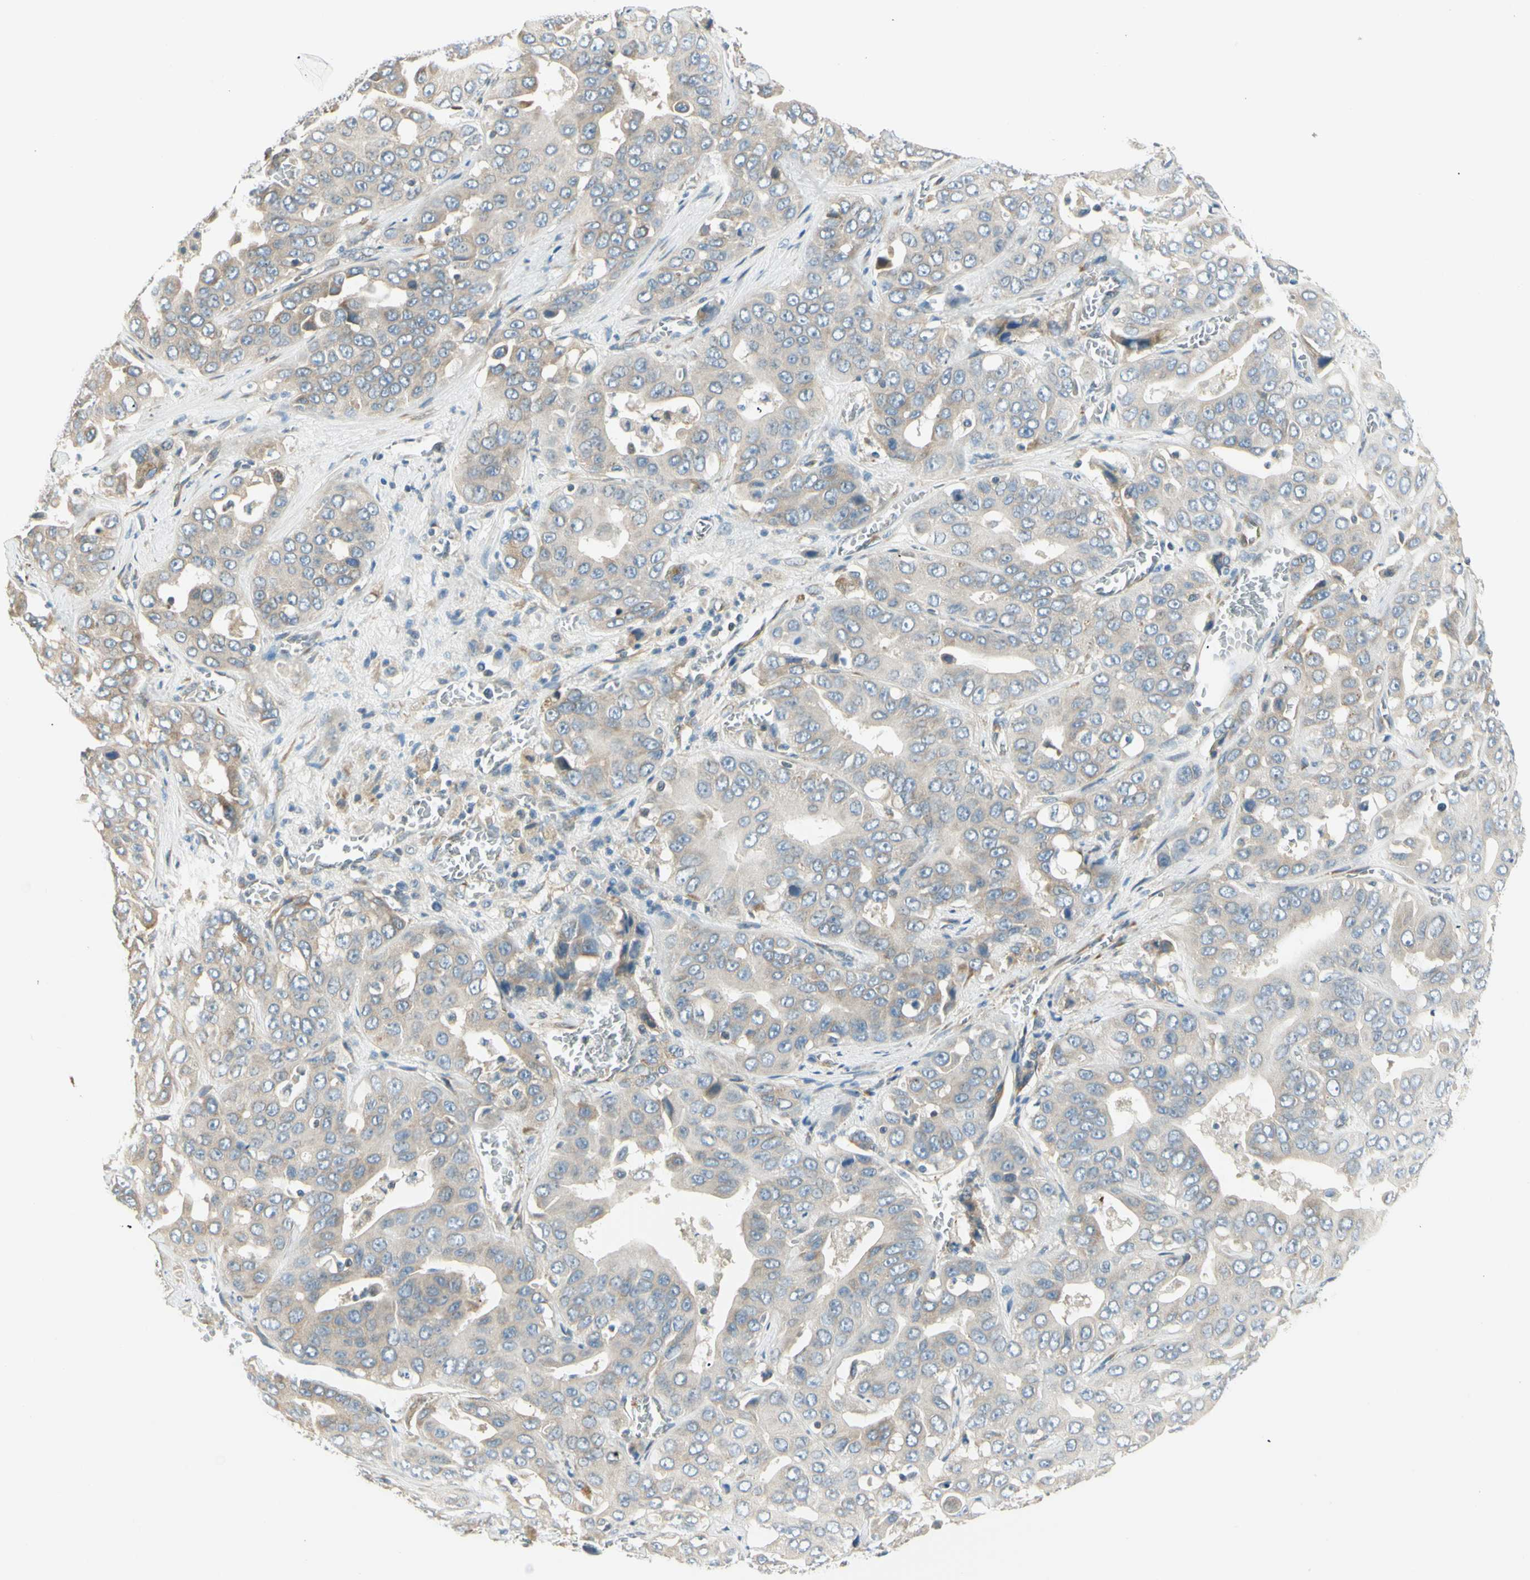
{"staining": {"intensity": "weak", "quantity": "<25%", "location": "cytoplasmic/membranous"}, "tissue": "liver cancer", "cell_type": "Tumor cells", "image_type": "cancer", "snomed": [{"axis": "morphology", "description": "Cholangiocarcinoma"}, {"axis": "topography", "description": "Liver"}], "caption": "Immunohistochemical staining of liver cancer (cholangiocarcinoma) reveals no significant positivity in tumor cells. (Immunohistochemistry (ihc), brightfield microscopy, high magnification).", "gene": "IGDCC4", "patient": {"sex": "female", "age": 52}}